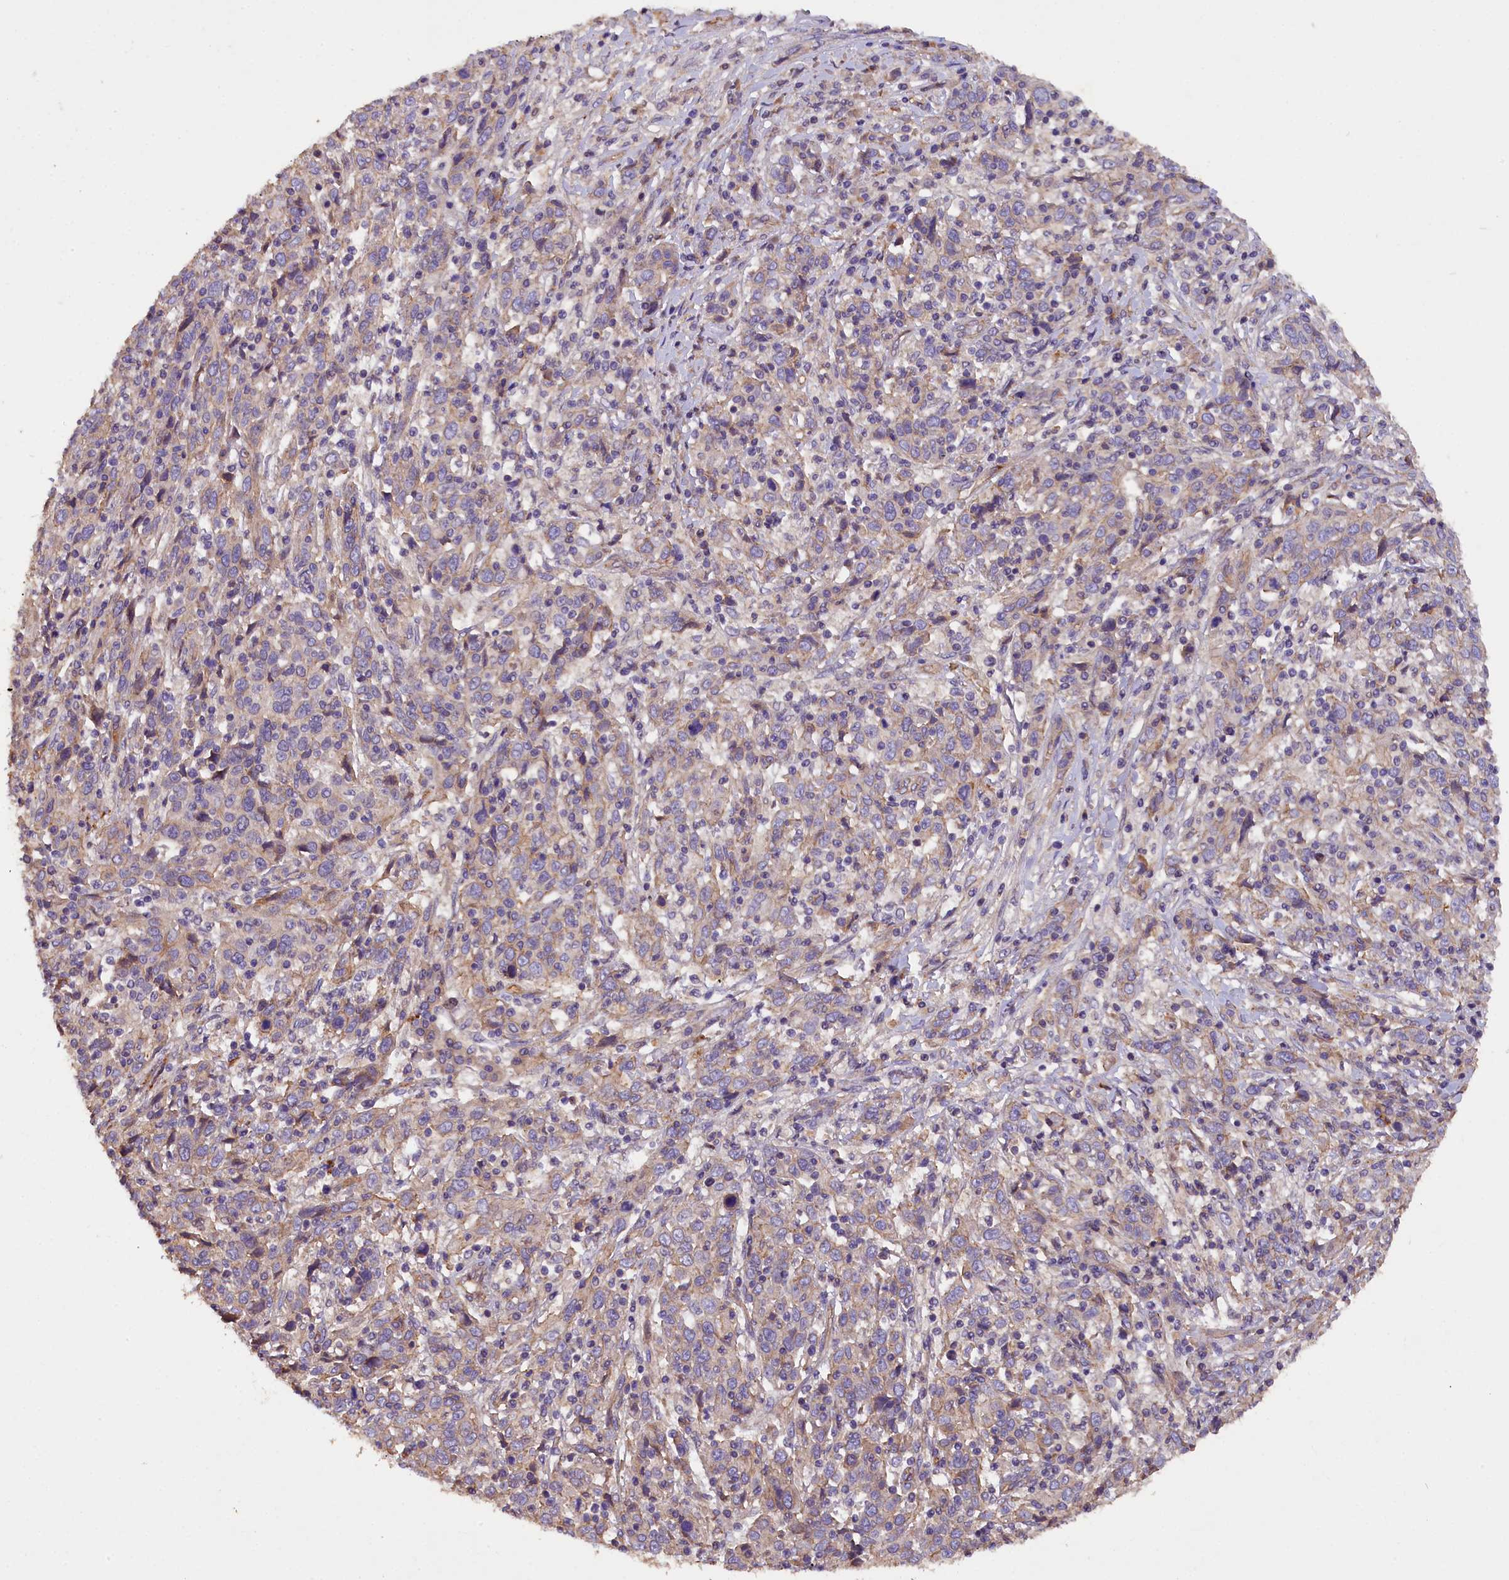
{"staining": {"intensity": "weak", "quantity": "<25%", "location": "cytoplasmic/membranous"}, "tissue": "cervical cancer", "cell_type": "Tumor cells", "image_type": "cancer", "snomed": [{"axis": "morphology", "description": "Squamous cell carcinoma, NOS"}, {"axis": "topography", "description": "Cervix"}], "caption": "Immunohistochemical staining of human cervical squamous cell carcinoma reveals no significant expression in tumor cells.", "gene": "ERMARD", "patient": {"sex": "female", "age": 46}}